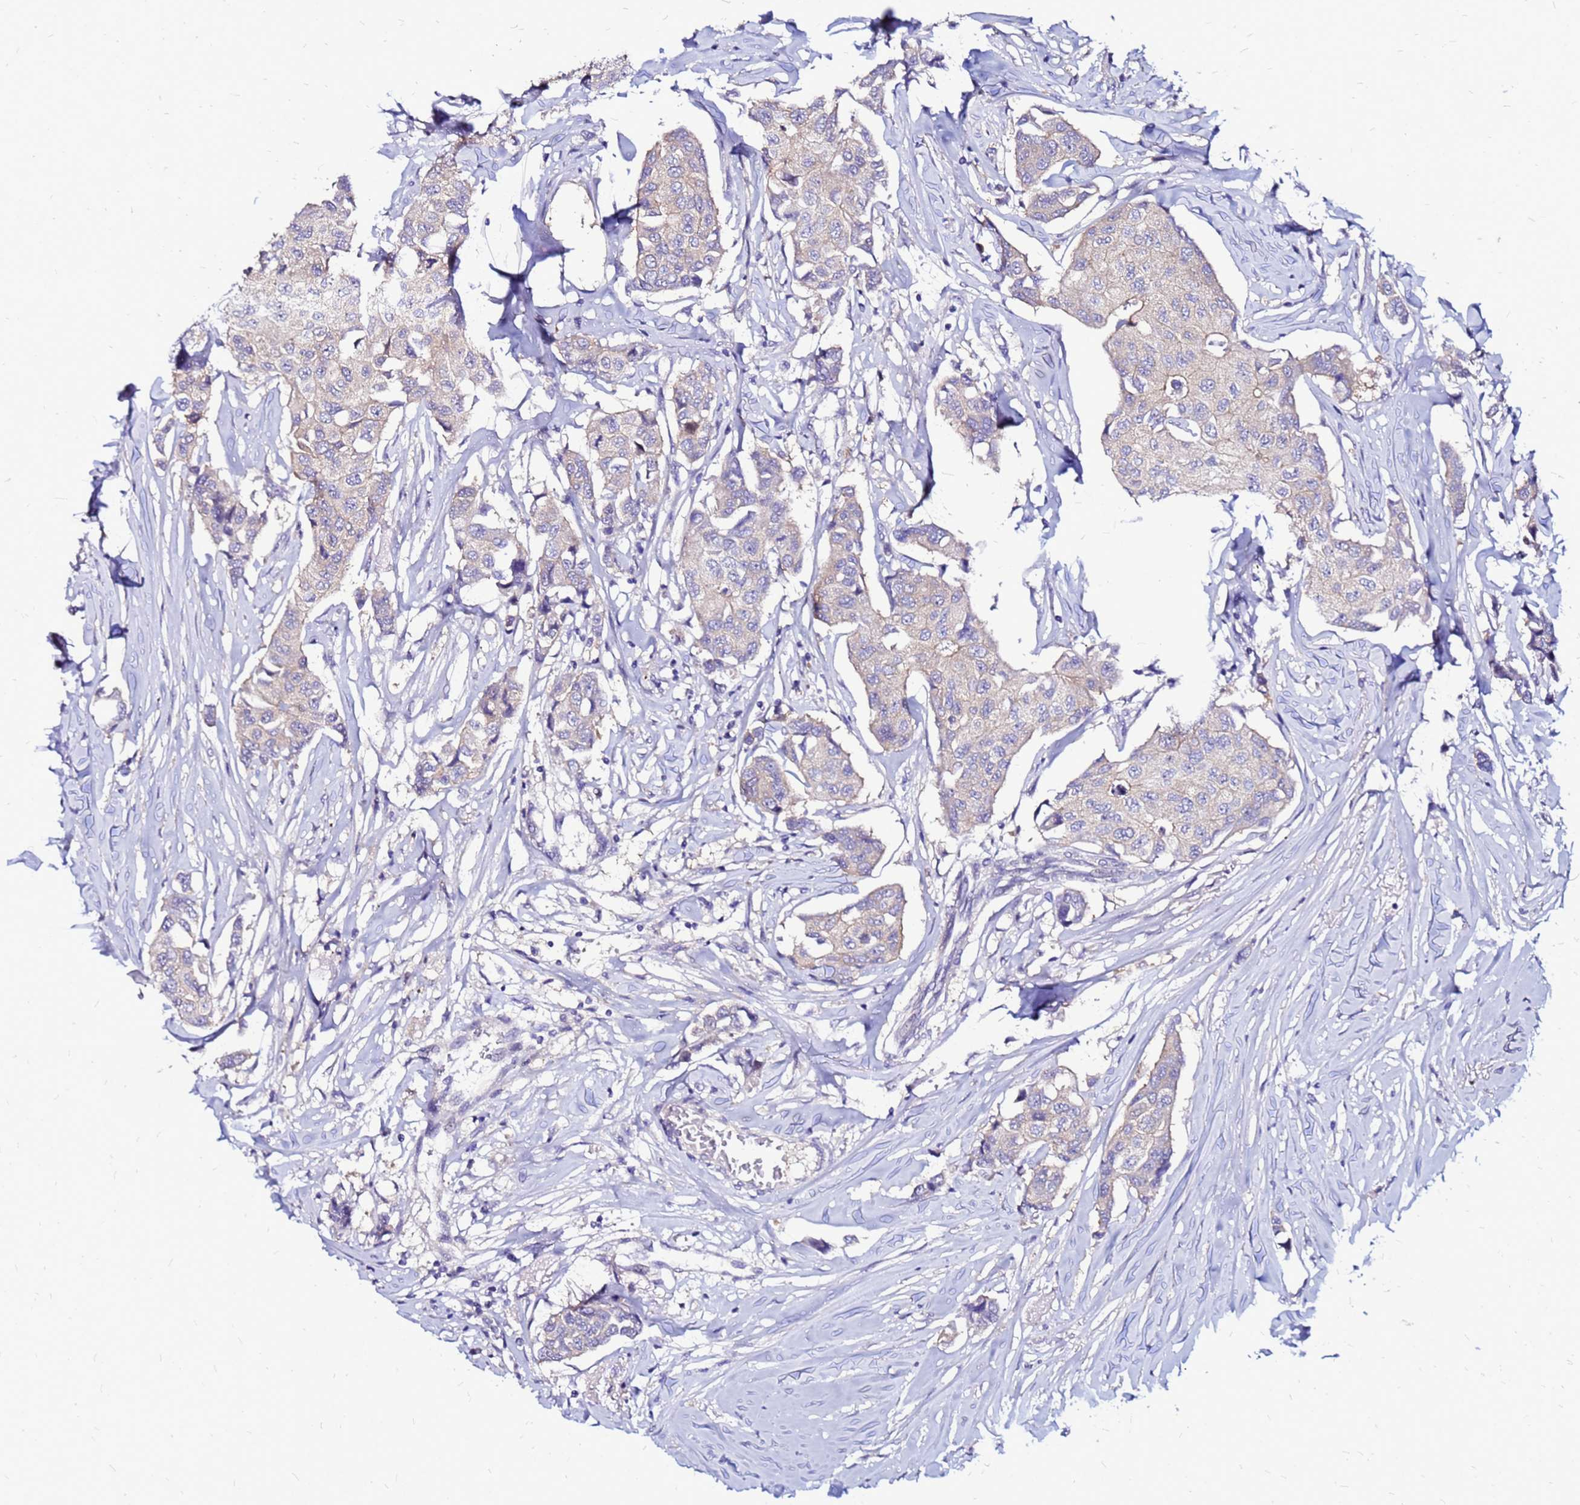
{"staining": {"intensity": "negative", "quantity": "none", "location": "none"}, "tissue": "breast cancer", "cell_type": "Tumor cells", "image_type": "cancer", "snomed": [{"axis": "morphology", "description": "Duct carcinoma"}, {"axis": "topography", "description": "Breast"}], "caption": "The immunohistochemistry (IHC) image has no significant staining in tumor cells of breast intraductal carcinoma tissue.", "gene": "ARHGEF5", "patient": {"sex": "female", "age": 80}}